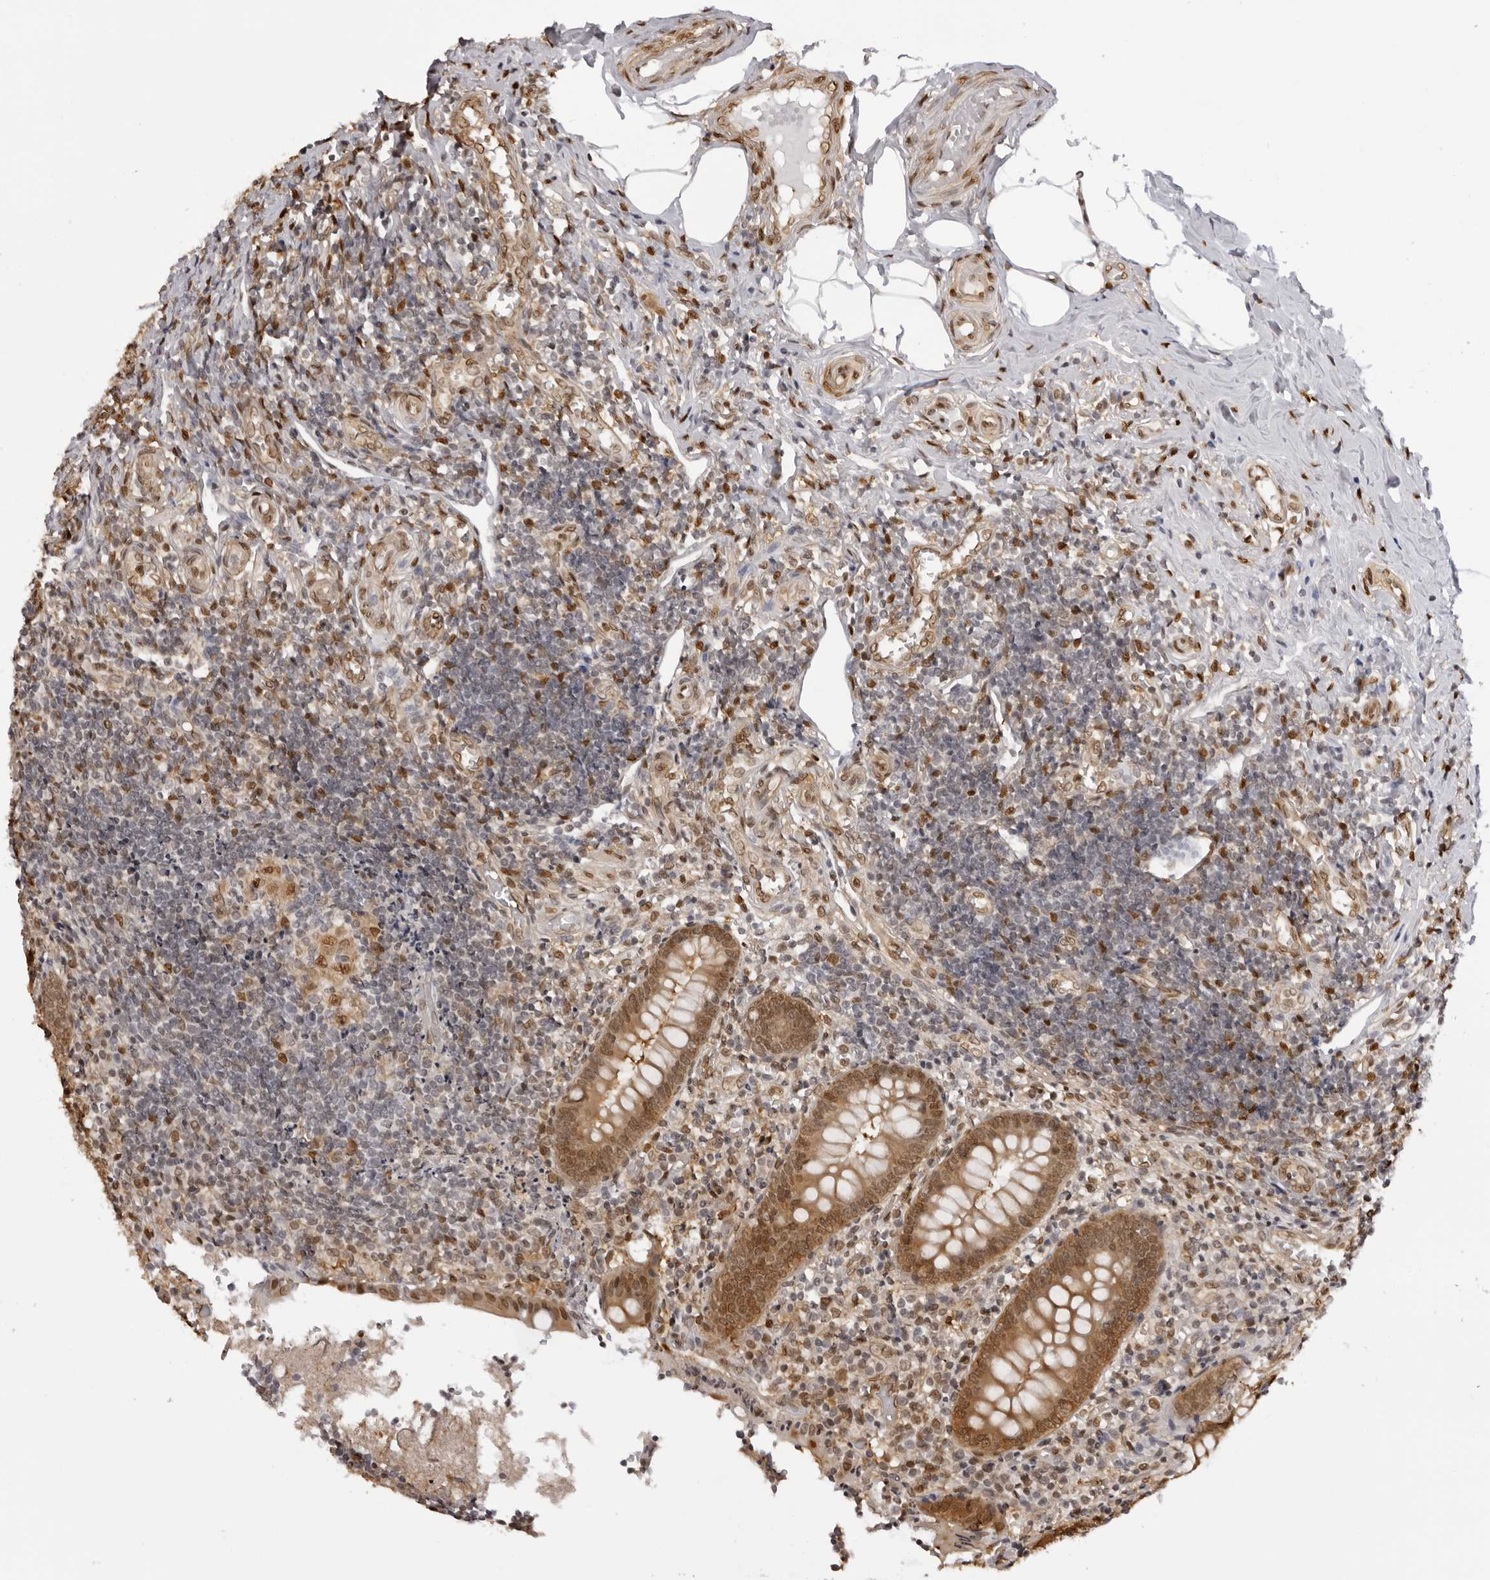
{"staining": {"intensity": "moderate", "quantity": ">75%", "location": "cytoplasmic/membranous,nuclear"}, "tissue": "appendix", "cell_type": "Glandular cells", "image_type": "normal", "snomed": [{"axis": "morphology", "description": "Normal tissue, NOS"}, {"axis": "topography", "description": "Appendix"}], "caption": "High-power microscopy captured an IHC image of normal appendix, revealing moderate cytoplasmic/membranous,nuclear staining in about >75% of glandular cells. (DAB = brown stain, brightfield microscopy at high magnification).", "gene": "HSPA4", "patient": {"sex": "female", "age": 17}}